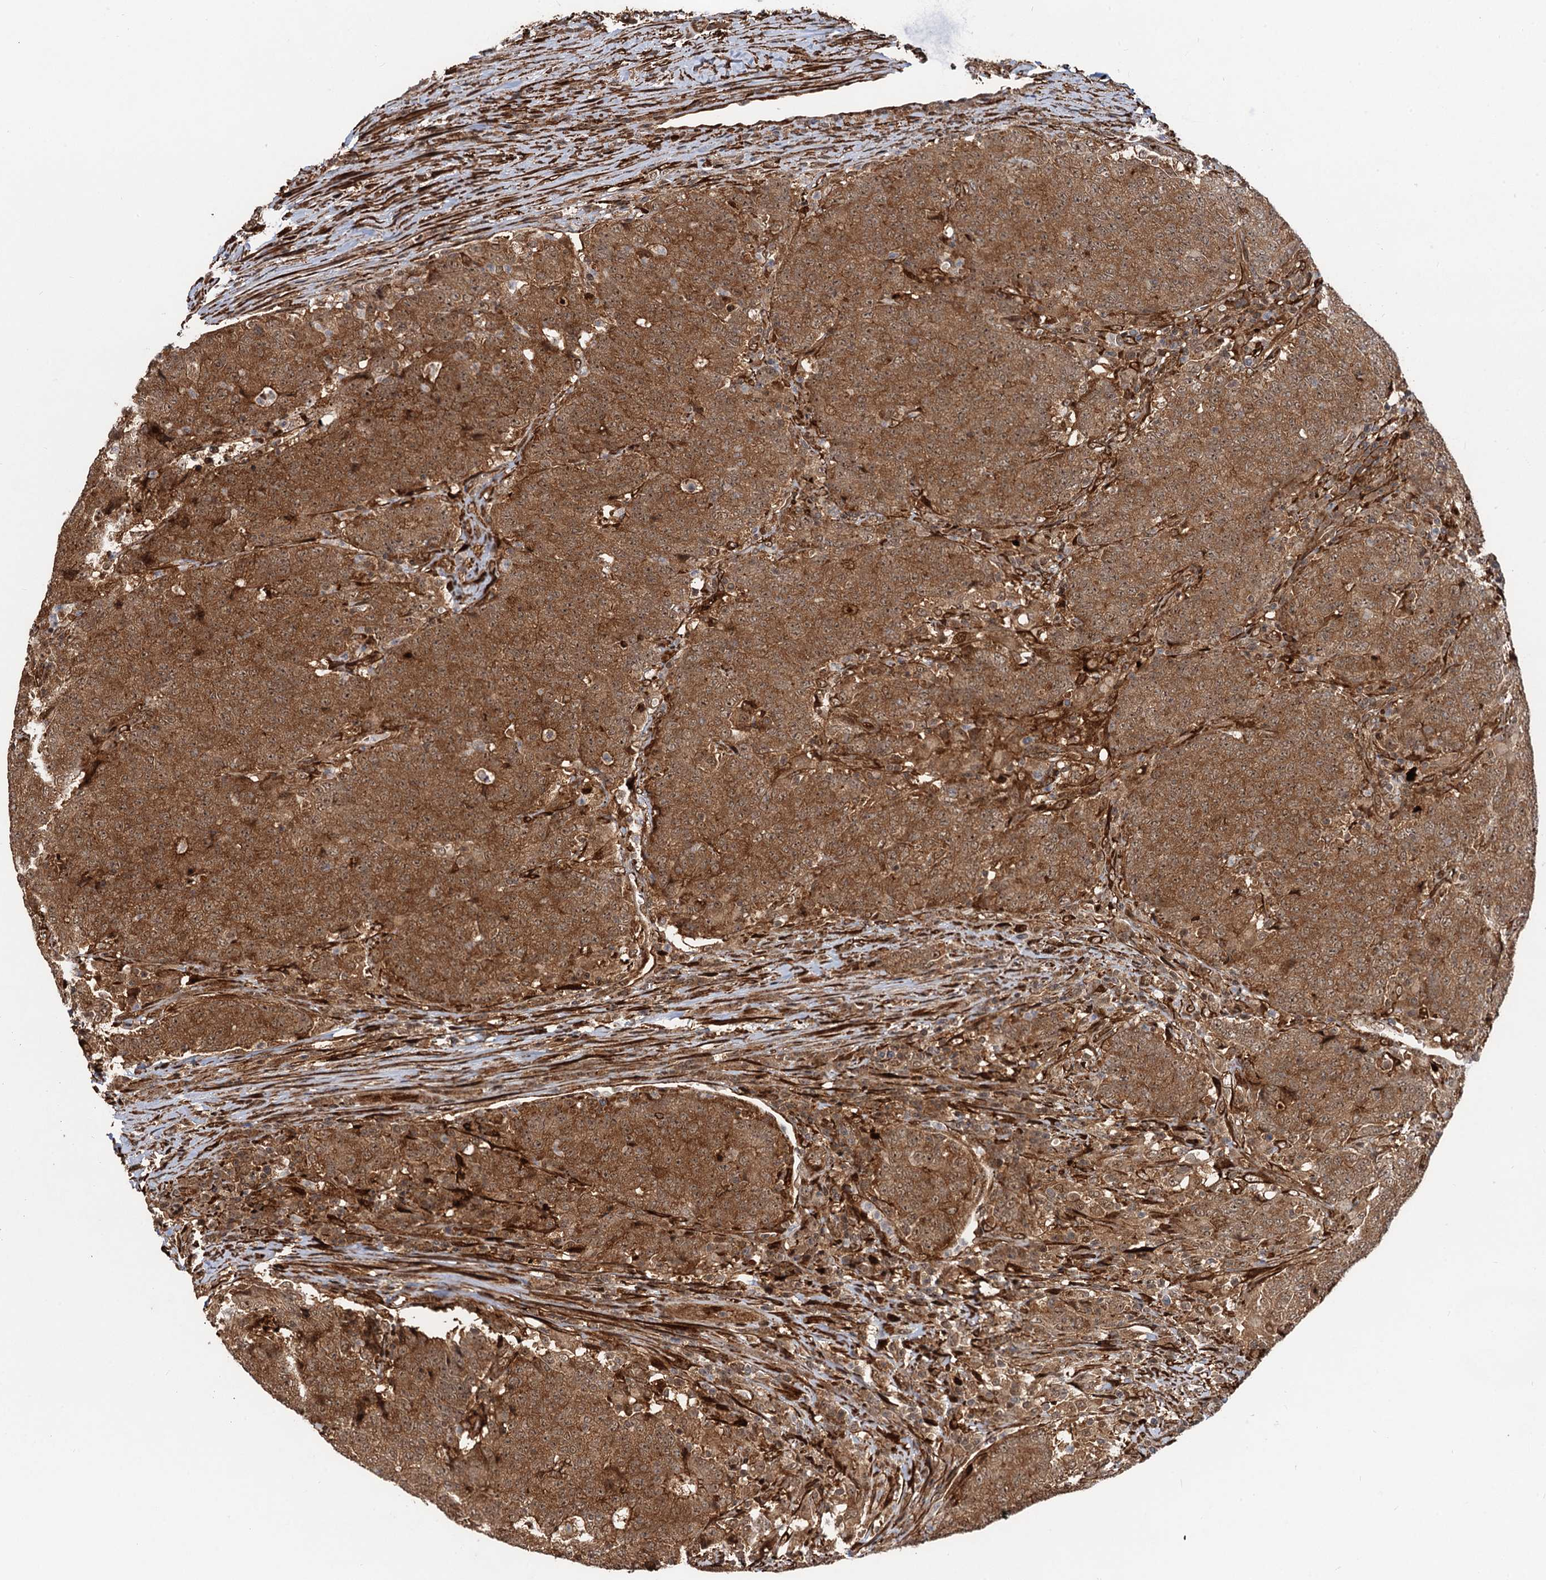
{"staining": {"intensity": "strong", "quantity": ">75%", "location": "cytoplasmic/membranous,nuclear"}, "tissue": "colorectal cancer", "cell_type": "Tumor cells", "image_type": "cancer", "snomed": [{"axis": "morphology", "description": "Adenocarcinoma, NOS"}, {"axis": "topography", "description": "Colon"}], "caption": "Human adenocarcinoma (colorectal) stained for a protein (brown) displays strong cytoplasmic/membranous and nuclear positive expression in approximately >75% of tumor cells.", "gene": "SNRNP25", "patient": {"sex": "female", "age": 75}}